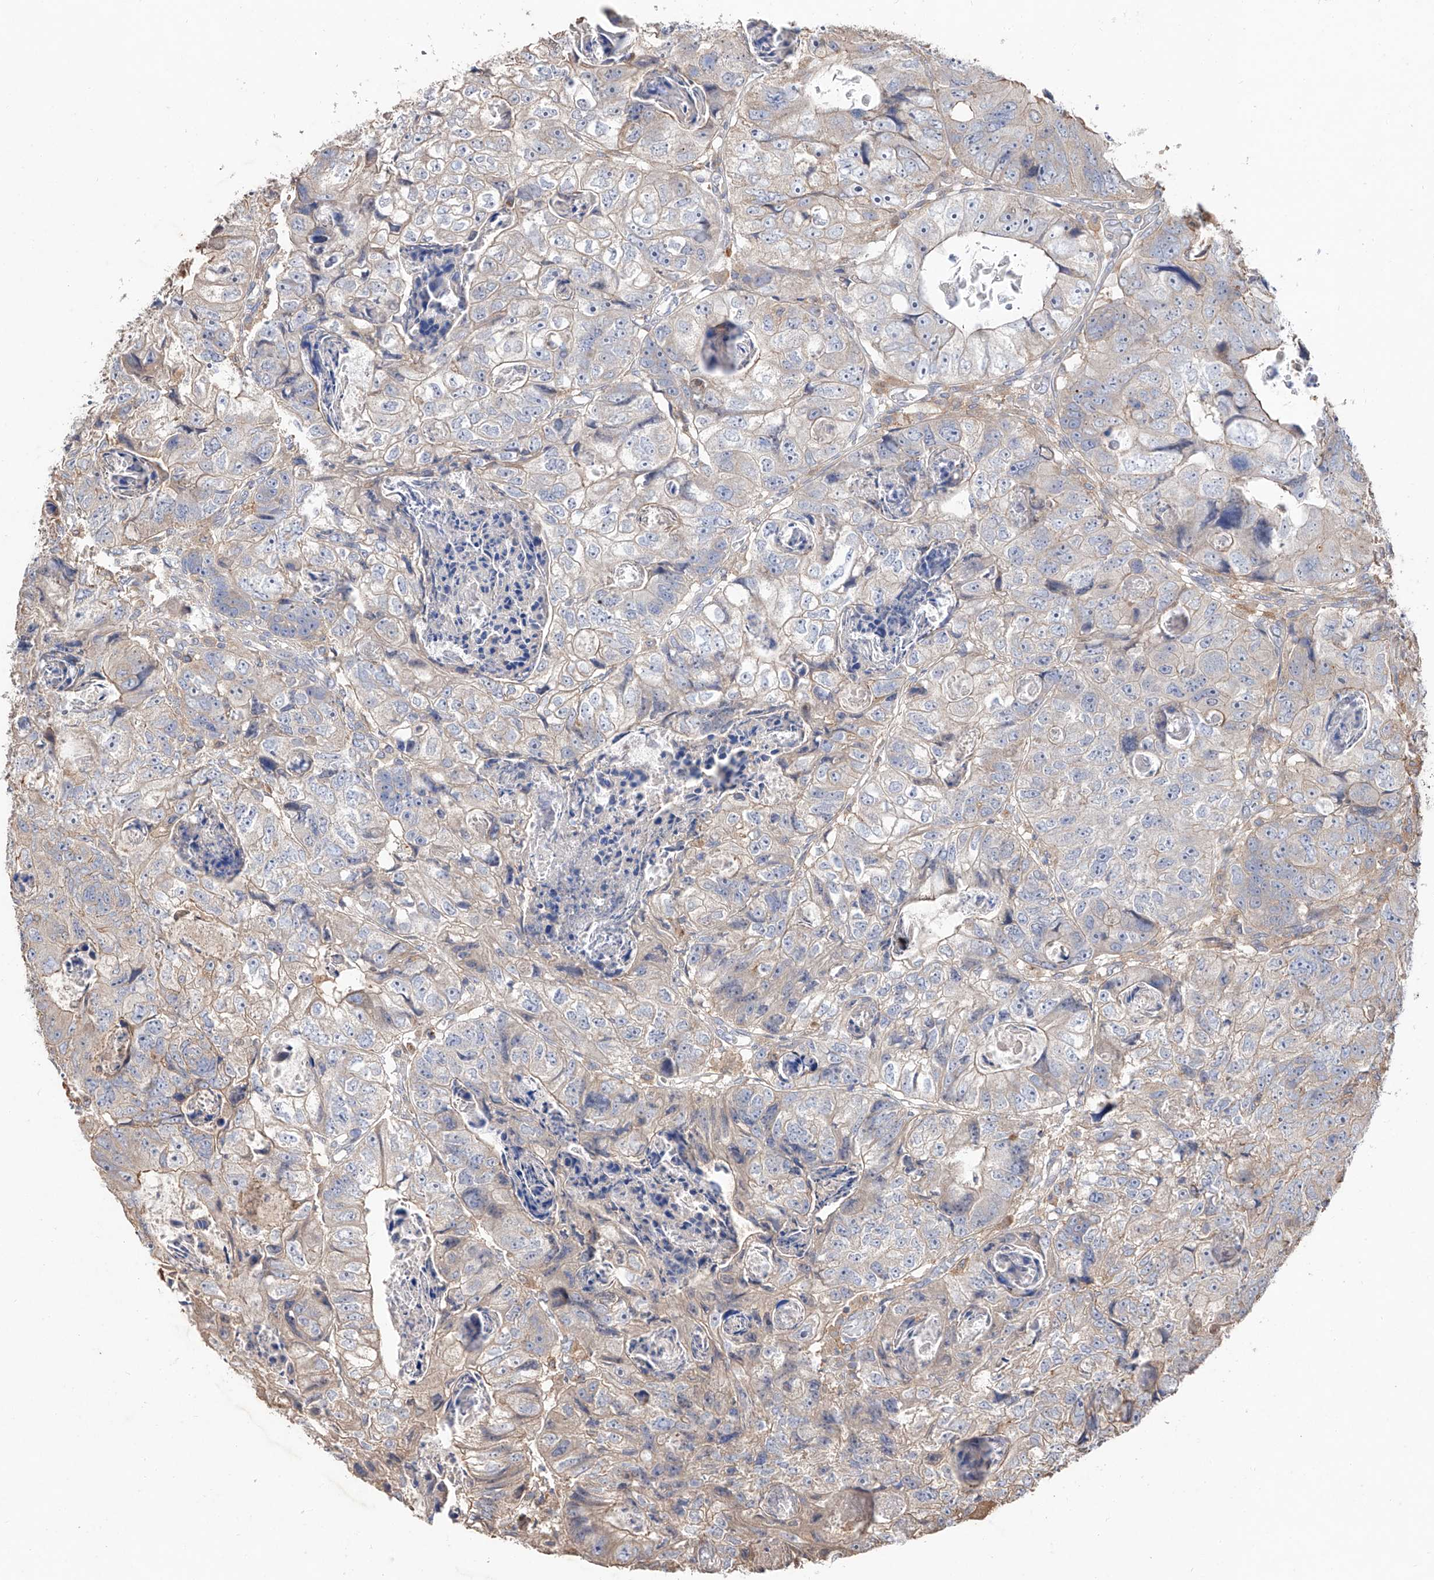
{"staining": {"intensity": "moderate", "quantity": "<25%", "location": "cytoplasmic/membranous"}, "tissue": "colorectal cancer", "cell_type": "Tumor cells", "image_type": "cancer", "snomed": [{"axis": "morphology", "description": "Adenocarcinoma, NOS"}, {"axis": "topography", "description": "Rectum"}], "caption": "A high-resolution image shows IHC staining of colorectal adenocarcinoma, which reveals moderate cytoplasmic/membranous expression in about <25% of tumor cells. (brown staining indicates protein expression, while blue staining denotes nuclei).", "gene": "EDN1", "patient": {"sex": "male", "age": 59}}